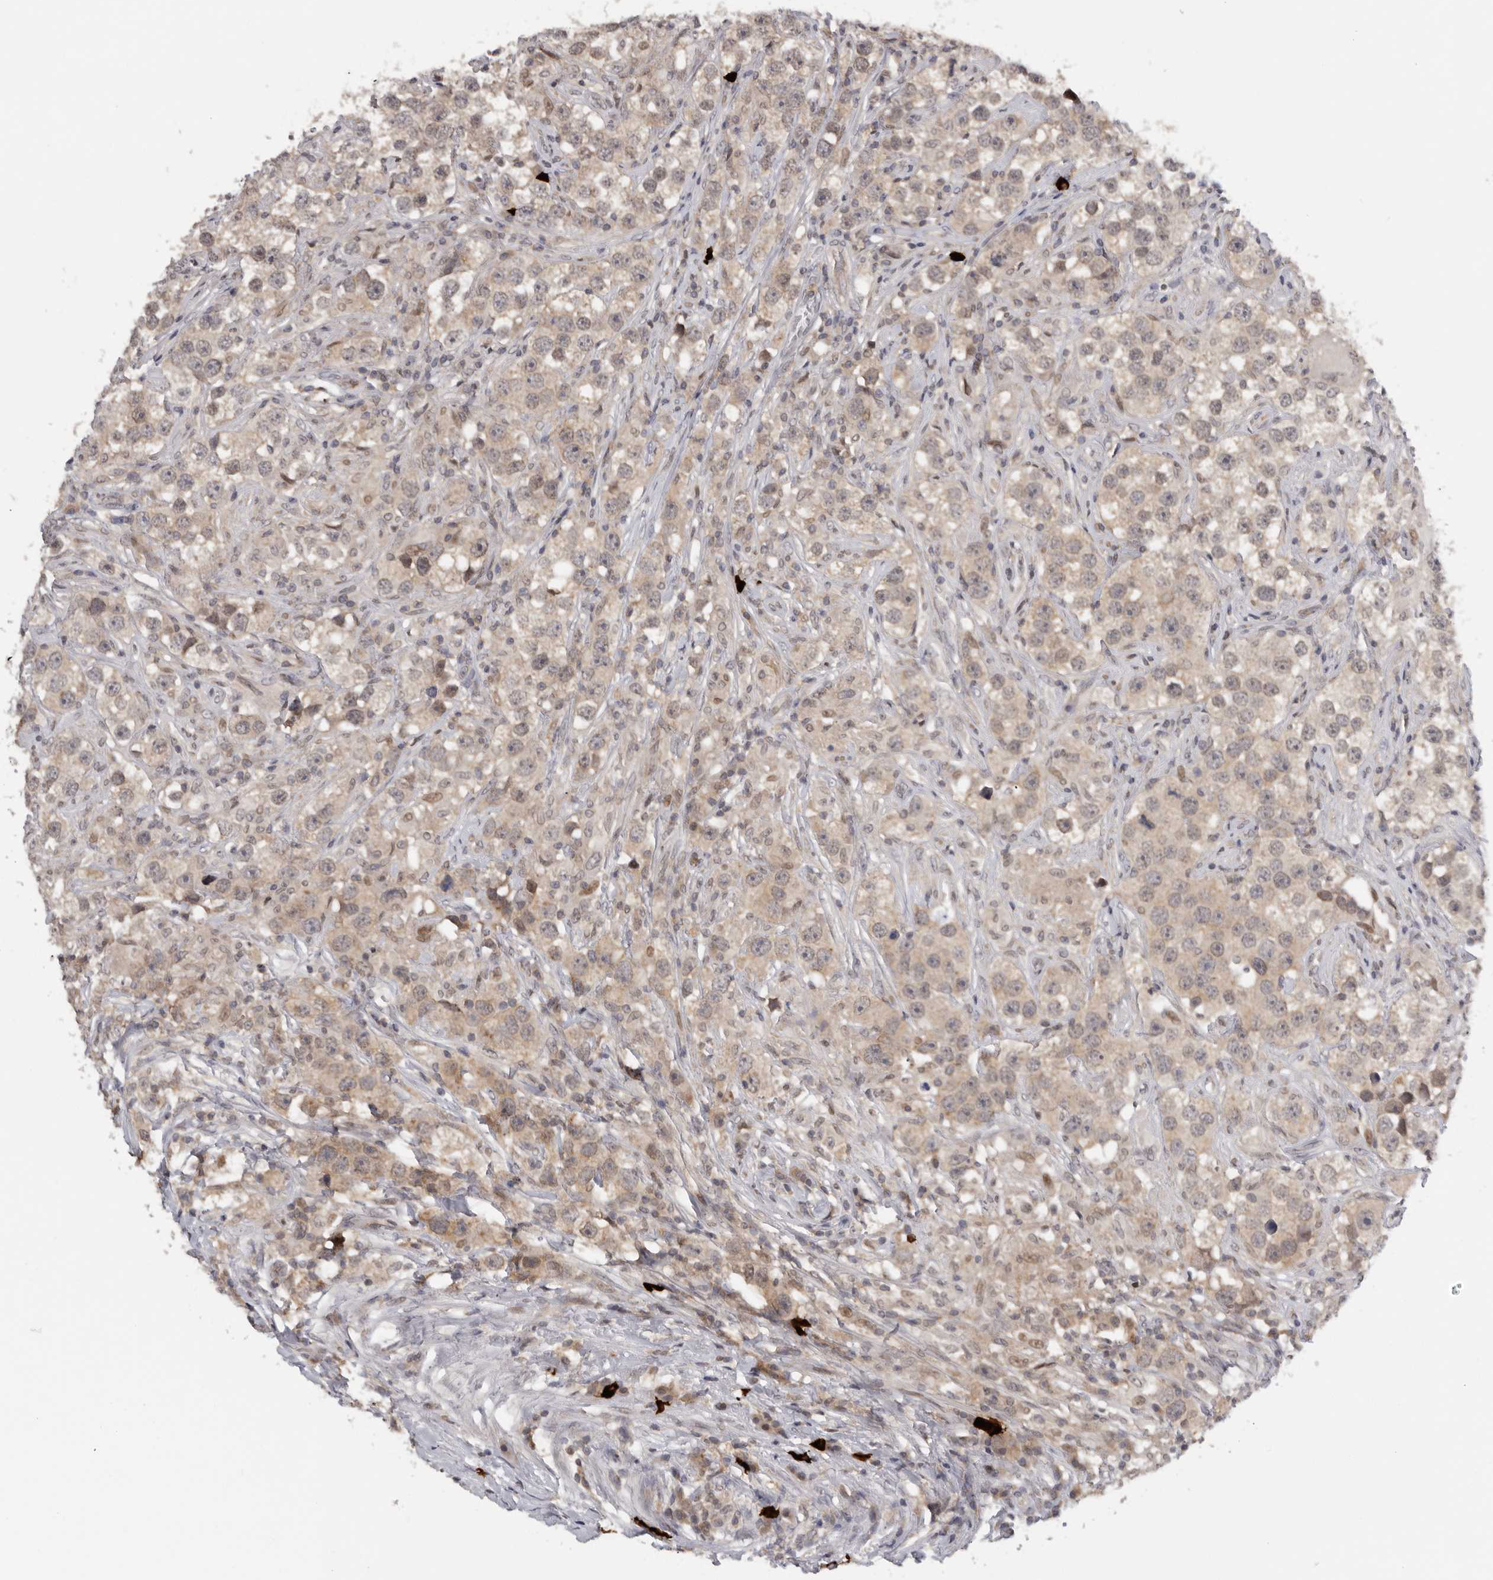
{"staining": {"intensity": "weak", "quantity": ">75%", "location": "cytoplasmic/membranous,nuclear"}, "tissue": "testis cancer", "cell_type": "Tumor cells", "image_type": "cancer", "snomed": [{"axis": "morphology", "description": "Seminoma, NOS"}, {"axis": "topography", "description": "Testis"}], "caption": "Weak cytoplasmic/membranous and nuclear staining for a protein is identified in about >75% of tumor cells of testis seminoma using immunohistochemistry.", "gene": "KIF2B", "patient": {"sex": "male", "age": 49}}